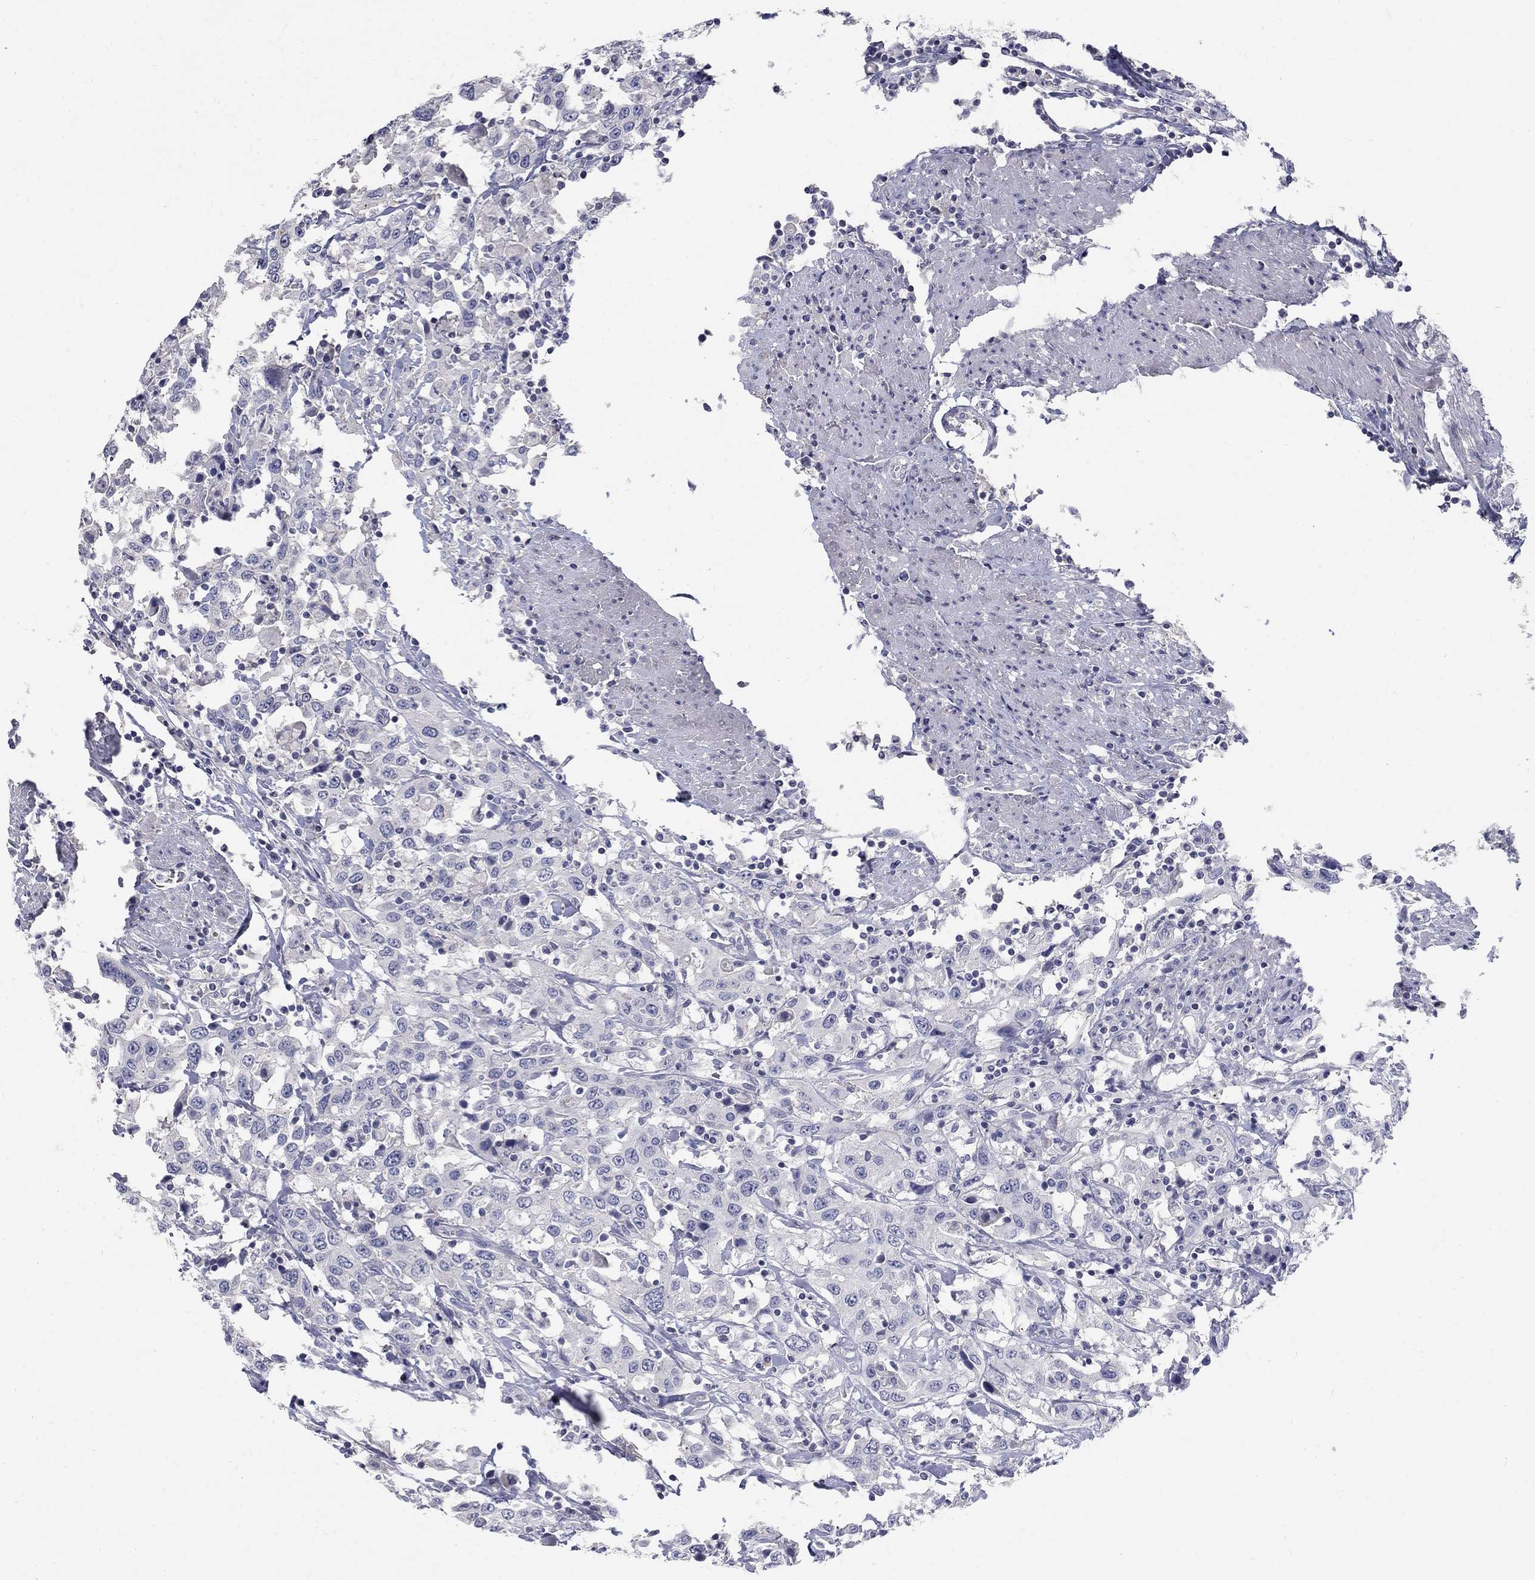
{"staining": {"intensity": "negative", "quantity": "none", "location": "none"}, "tissue": "urothelial cancer", "cell_type": "Tumor cells", "image_type": "cancer", "snomed": [{"axis": "morphology", "description": "Urothelial carcinoma, High grade"}, {"axis": "topography", "description": "Urinary bladder"}], "caption": "Tumor cells are negative for protein expression in human urothelial carcinoma (high-grade).", "gene": "PTH1R", "patient": {"sex": "male", "age": 61}}